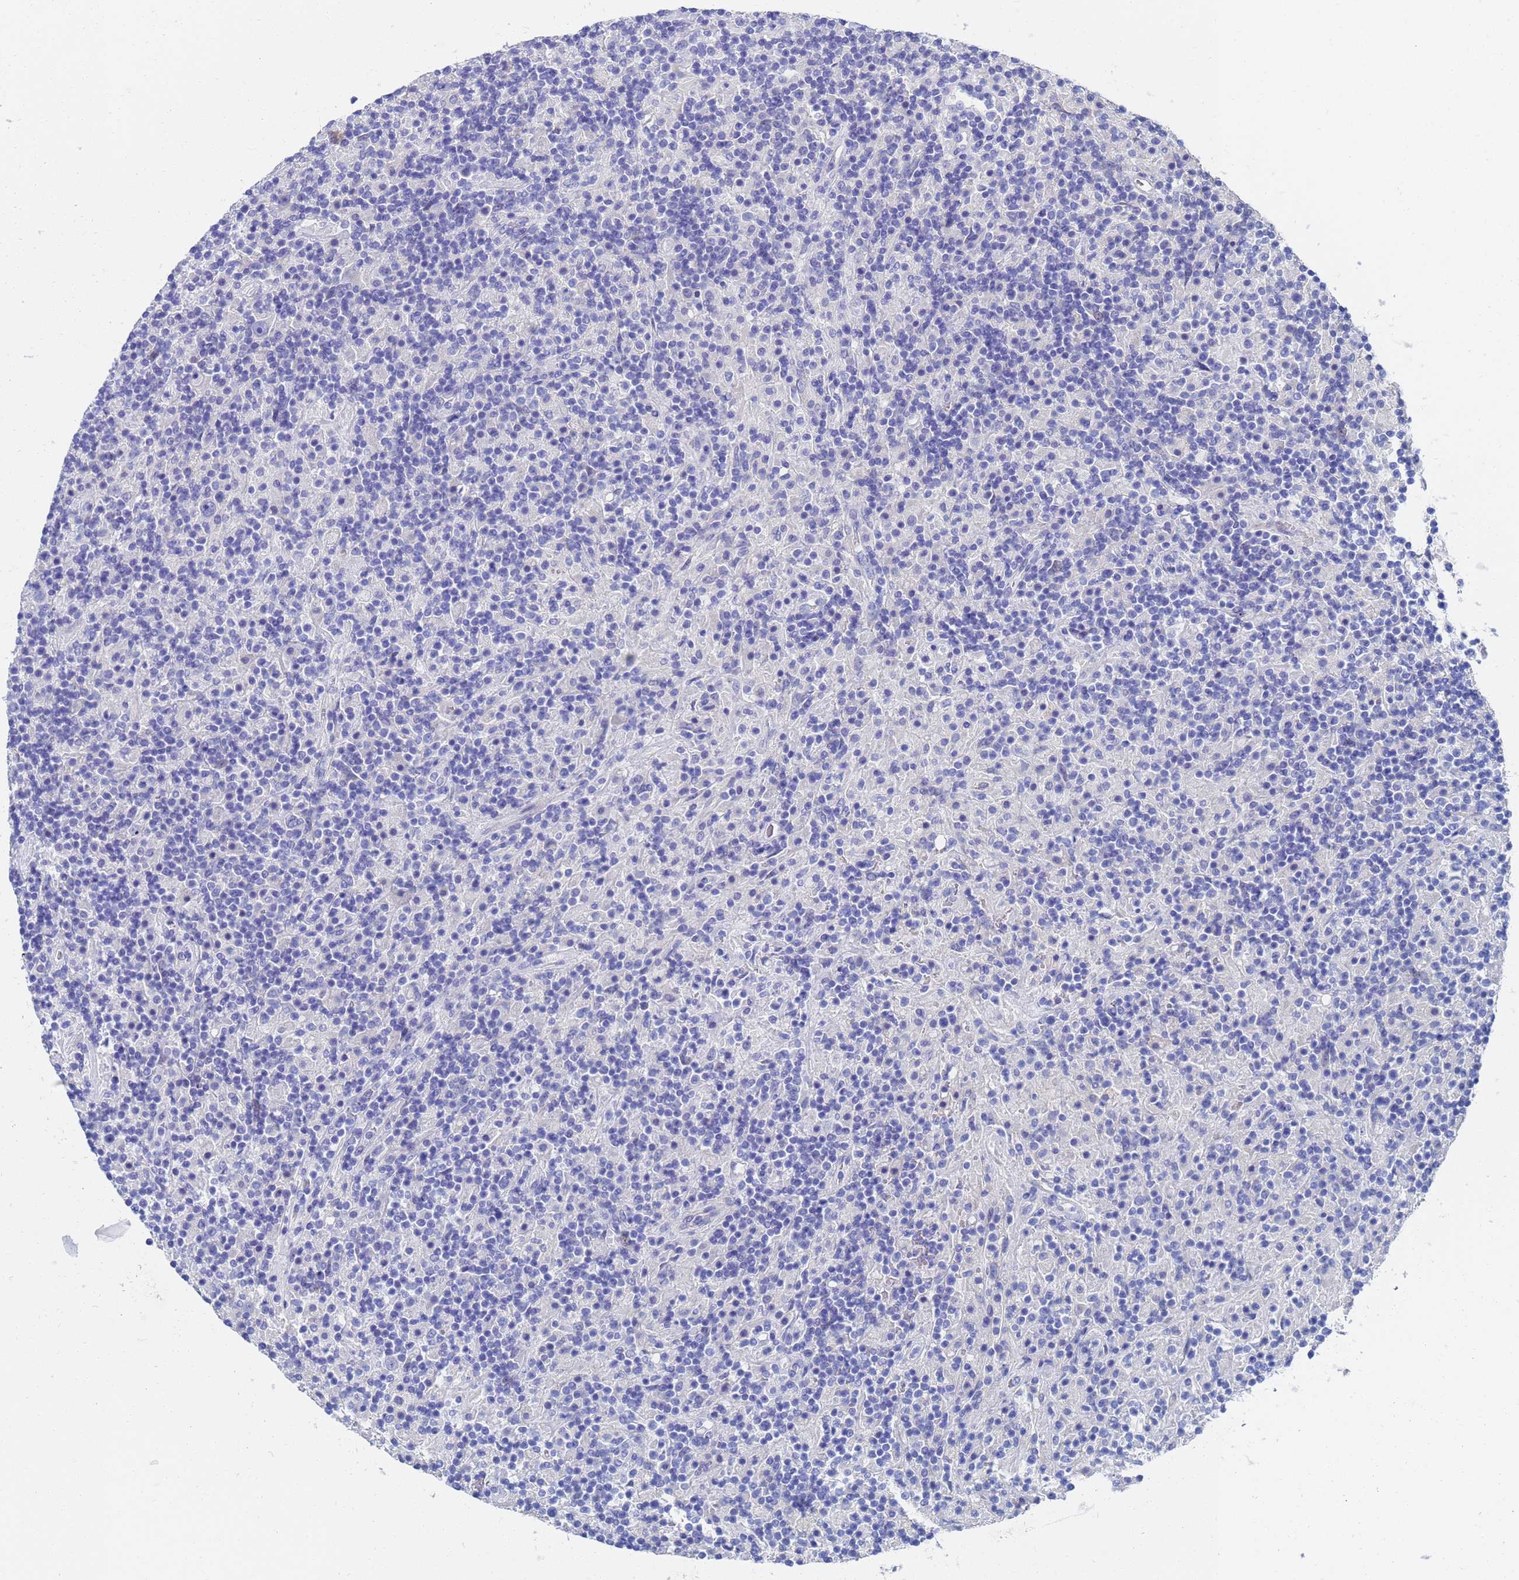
{"staining": {"intensity": "negative", "quantity": "none", "location": "none"}, "tissue": "lymphoma", "cell_type": "Tumor cells", "image_type": "cancer", "snomed": [{"axis": "morphology", "description": "Hodgkin's disease, NOS"}, {"axis": "topography", "description": "Lymph node"}], "caption": "Micrograph shows no significant protein expression in tumor cells of Hodgkin's disease.", "gene": "LBX2", "patient": {"sex": "male", "age": 70}}